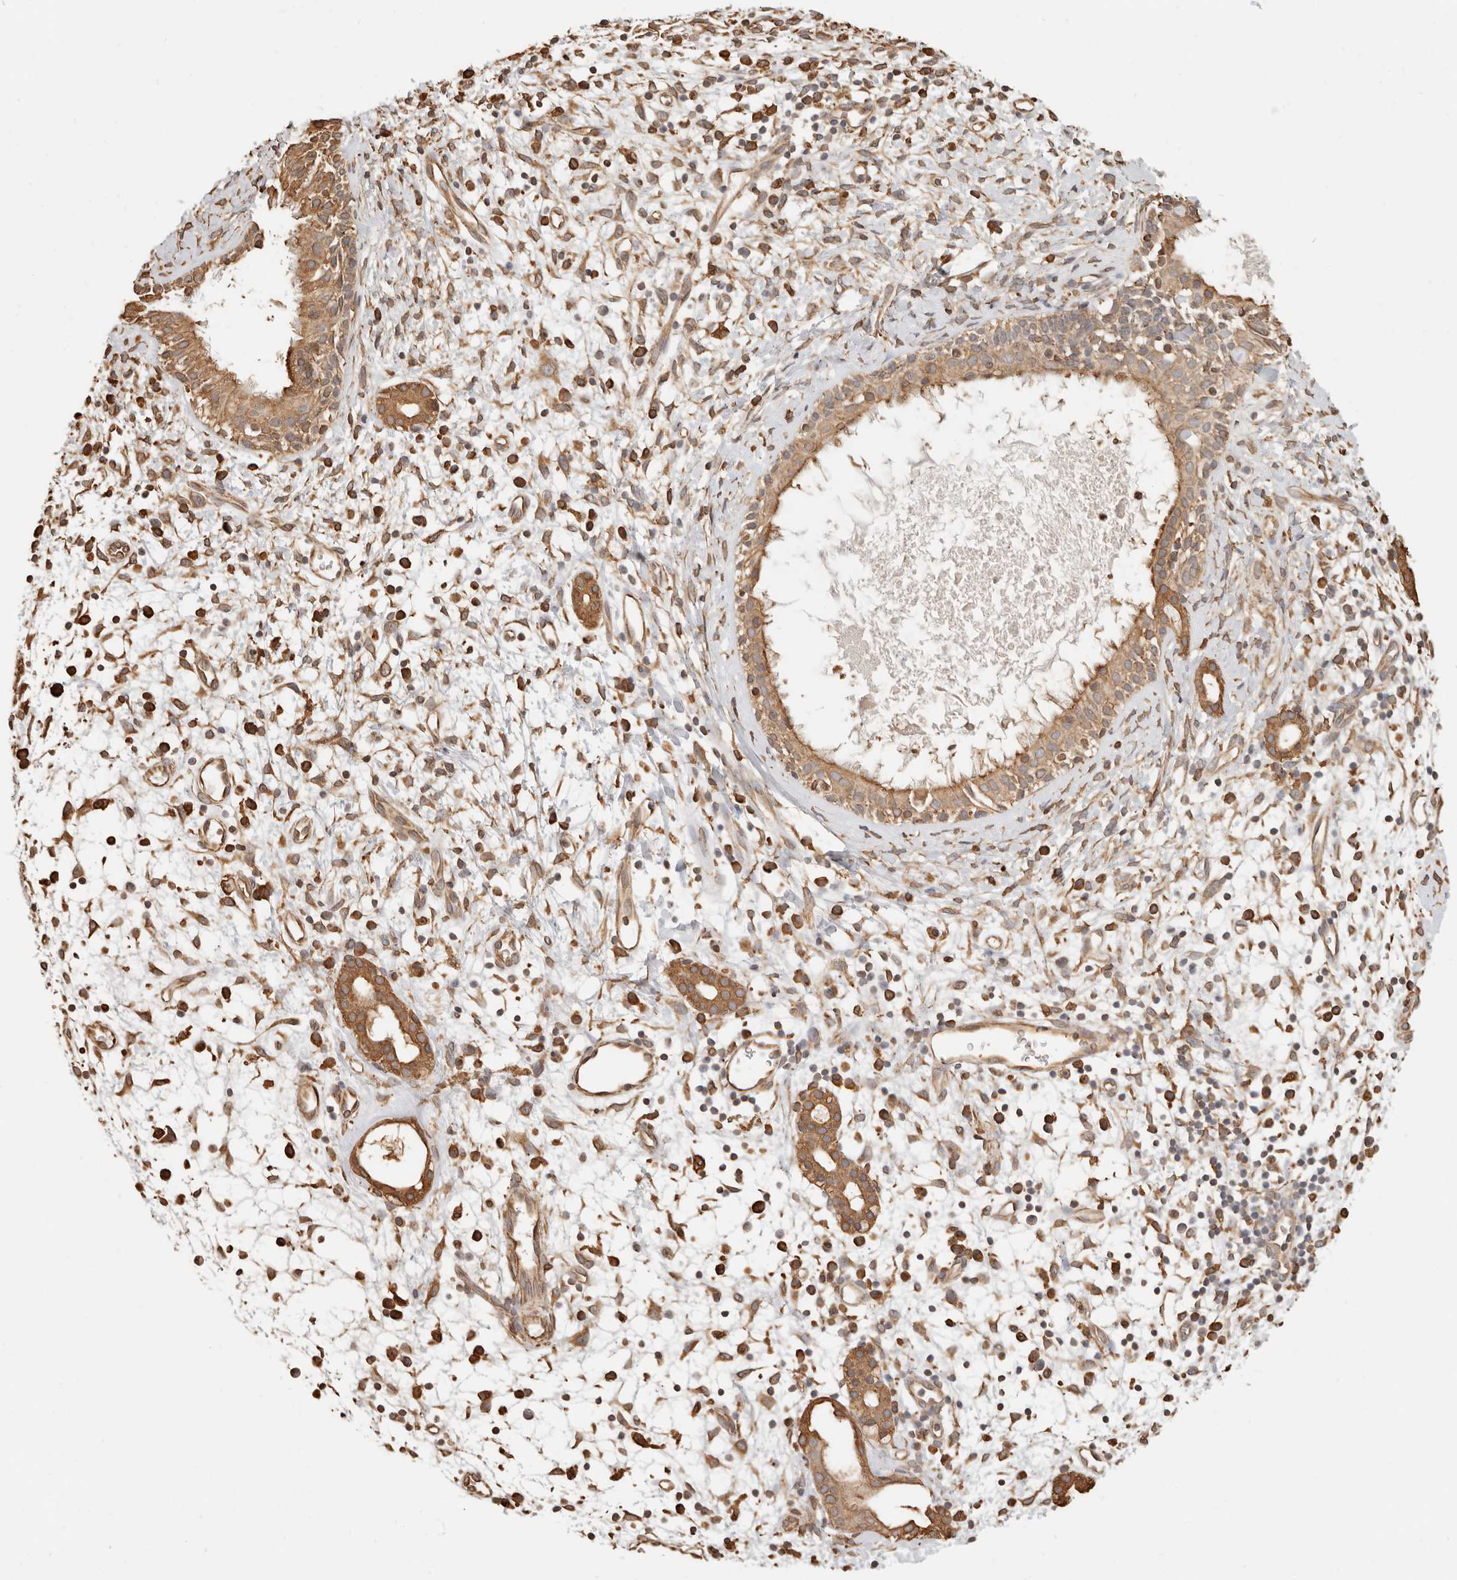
{"staining": {"intensity": "moderate", "quantity": ">75%", "location": "cytoplasmic/membranous"}, "tissue": "nasopharynx", "cell_type": "Respiratory epithelial cells", "image_type": "normal", "snomed": [{"axis": "morphology", "description": "Normal tissue, NOS"}, {"axis": "topography", "description": "Nasopharynx"}], "caption": "Normal nasopharynx reveals moderate cytoplasmic/membranous staining in about >75% of respiratory epithelial cells The staining is performed using DAB brown chromogen to label protein expression. The nuclei are counter-stained blue using hematoxylin..", "gene": "ARHGEF10L", "patient": {"sex": "male", "age": 22}}